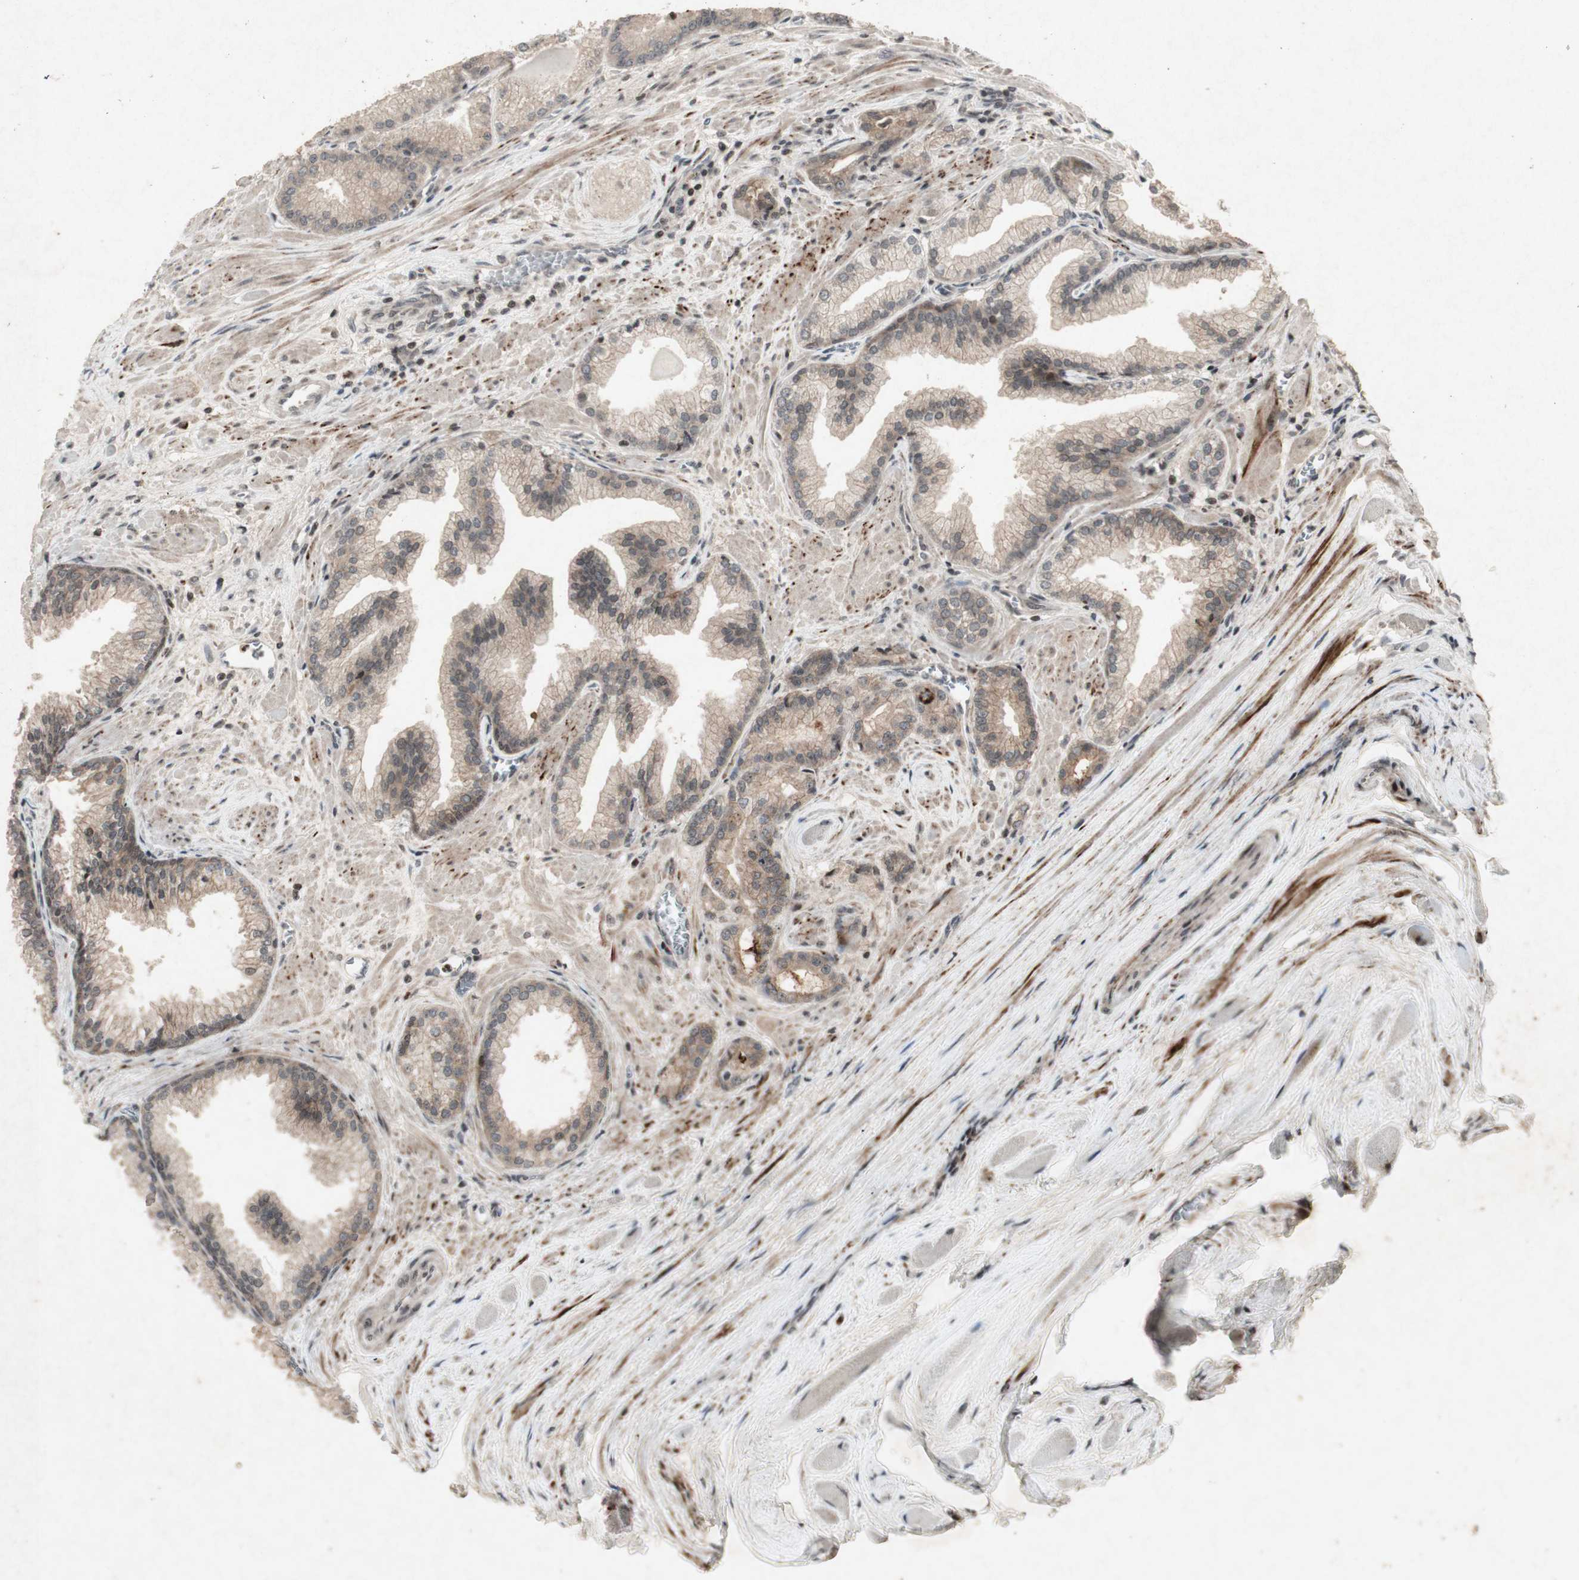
{"staining": {"intensity": "weak", "quantity": ">75%", "location": "cytoplasmic/membranous"}, "tissue": "prostate cancer", "cell_type": "Tumor cells", "image_type": "cancer", "snomed": [{"axis": "morphology", "description": "Adenocarcinoma, Low grade"}, {"axis": "topography", "description": "Prostate"}], "caption": "Low-grade adenocarcinoma (prostate) was stained to show a protein in brown. There is low levels of weak cytoplasmic/membranous expression in approximately >75% of tumor cells.", "gene": "PLXNA1", "patient": {"sex": "male", "age": 59}}